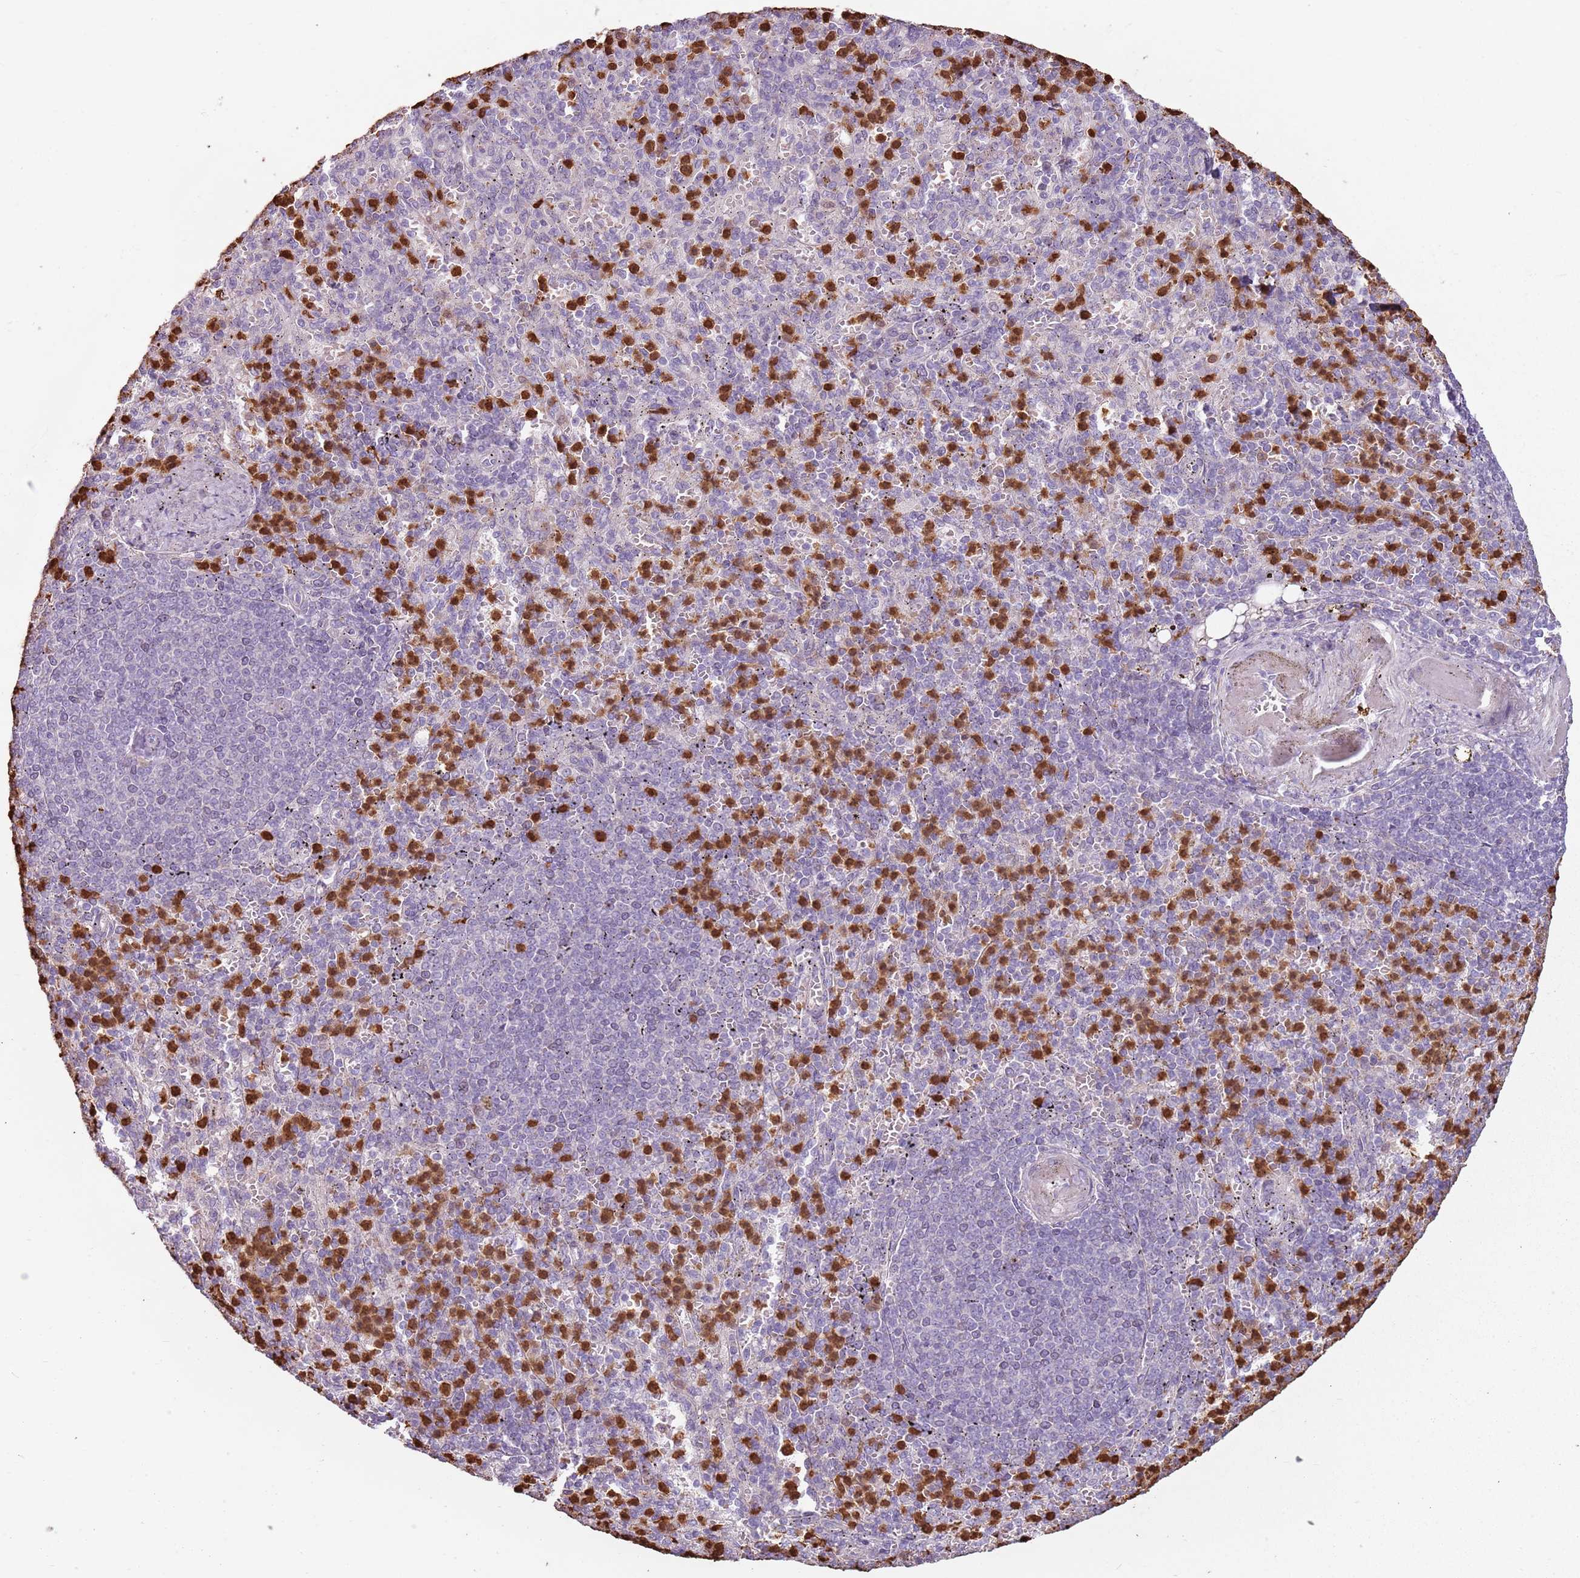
{"staining": {"intensity": "strong", "quantity": "<25%", "location": "cytoplasmic/membranous"}, "tissue": "spleen", "cell_type": "Cells in red pulp", "image_type": "normal", "snomed": [{"axis": "morphology", "description": "Normal tissue, NOS"}, {"axis": "topography", "description": "Spleen"}], "caption": "Protein expression analysis of normal human spleen reveals strong cytoplasmic/membranous positivity in approximately <25% of cells in red pulp.", "gene": "SPAG4", "patient": {"sex": "female", "age": 74}}